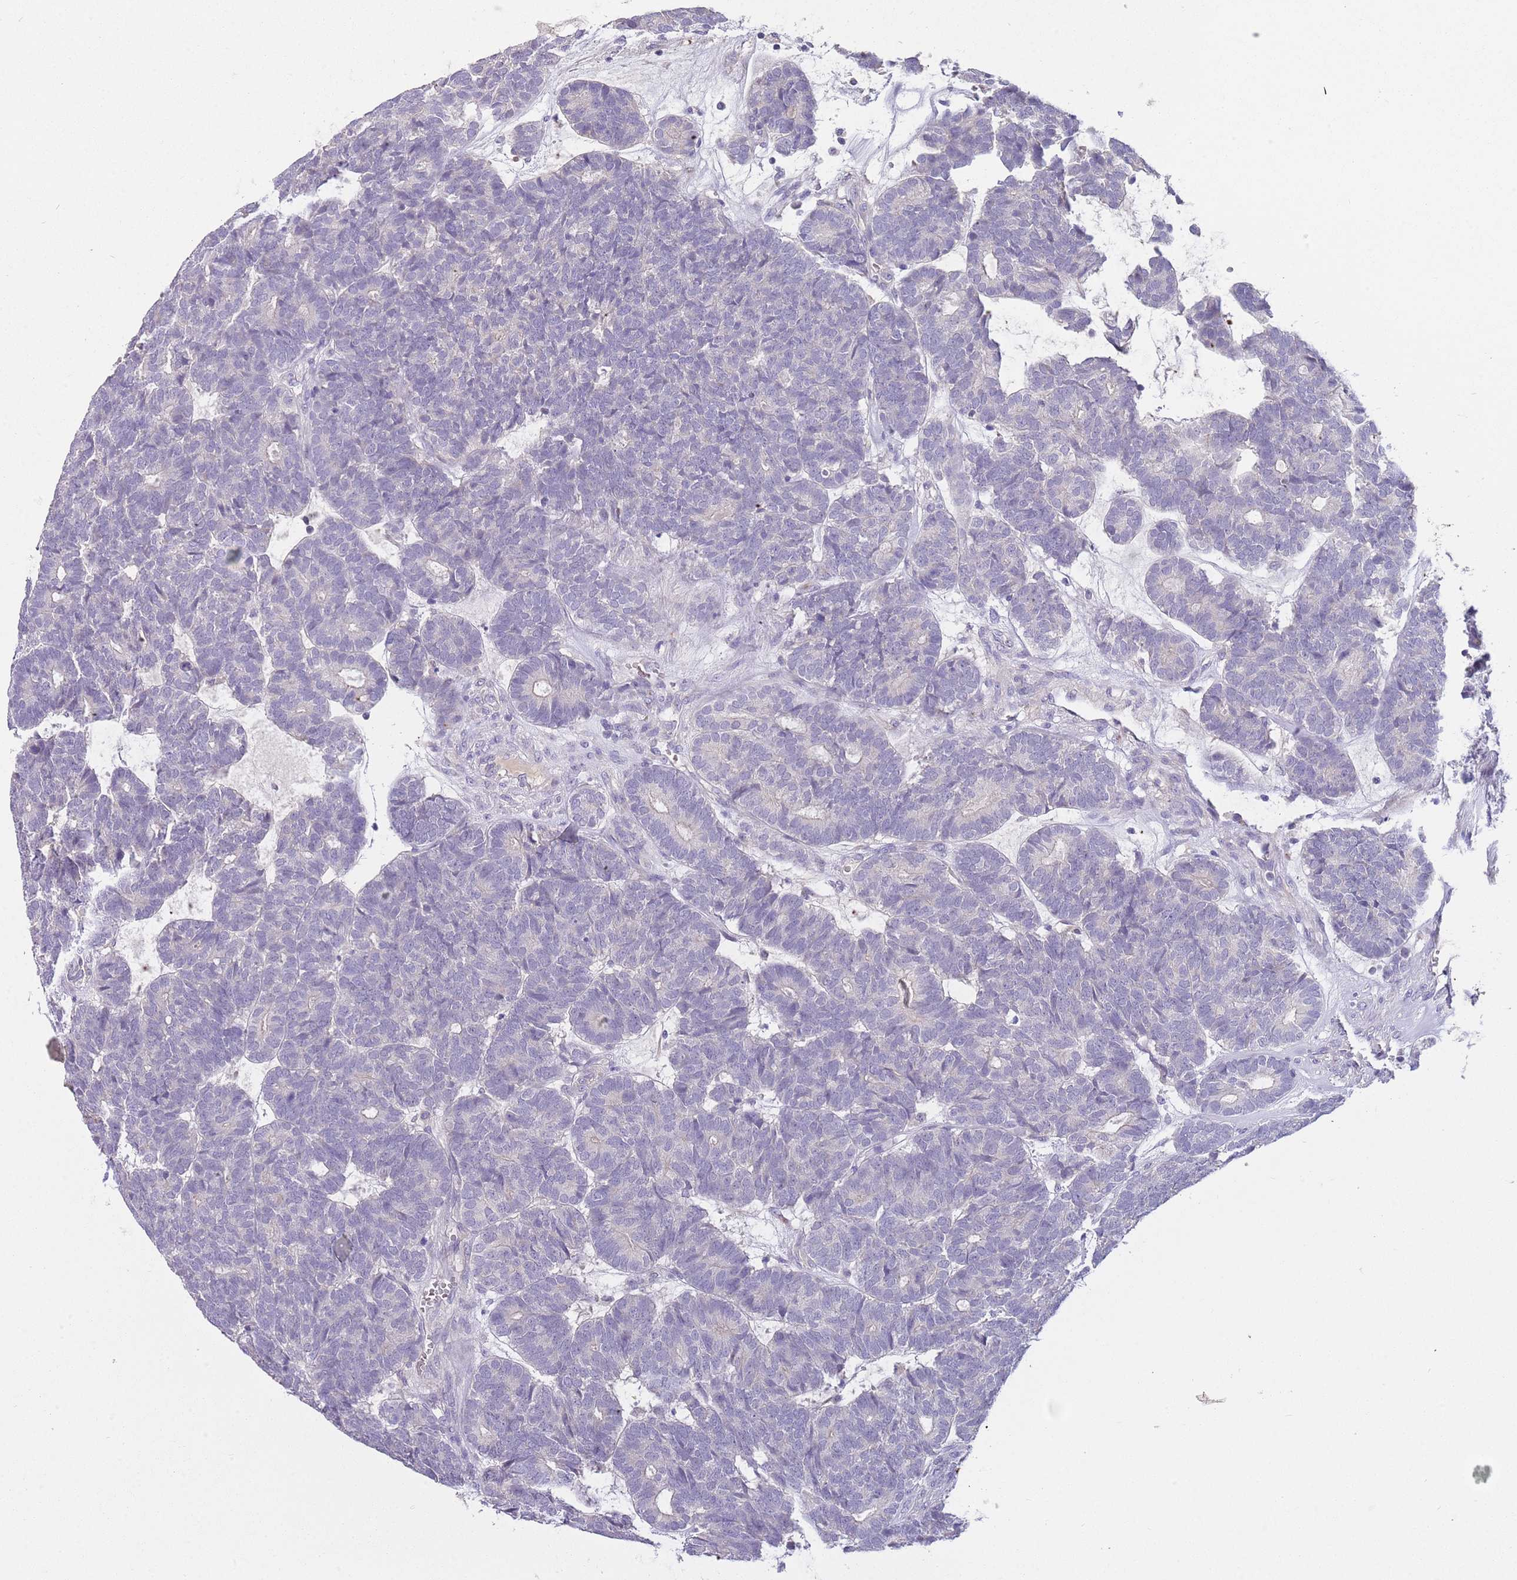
{"staining": {"intensity": "negative", "quantity": "none", "location": "none"}, "tissue": "head and neck cancer", "cell_type": "Tumor cells", "image_type": "cancer", "snomed": [{"axis": "morphology", "description": "Adenocarcinoma, NOS"}, {"axis": "topography", "description": "Head-Neck"}], "caption": "An immunohistochemistry photomicrograph of head and neck cancer is shown. There is no staining in tumor cells of head and neck cancer. Nuclei are stained in blue.", "gene": "CFAP73", "patient": {"sex": "female", "age": 81}}